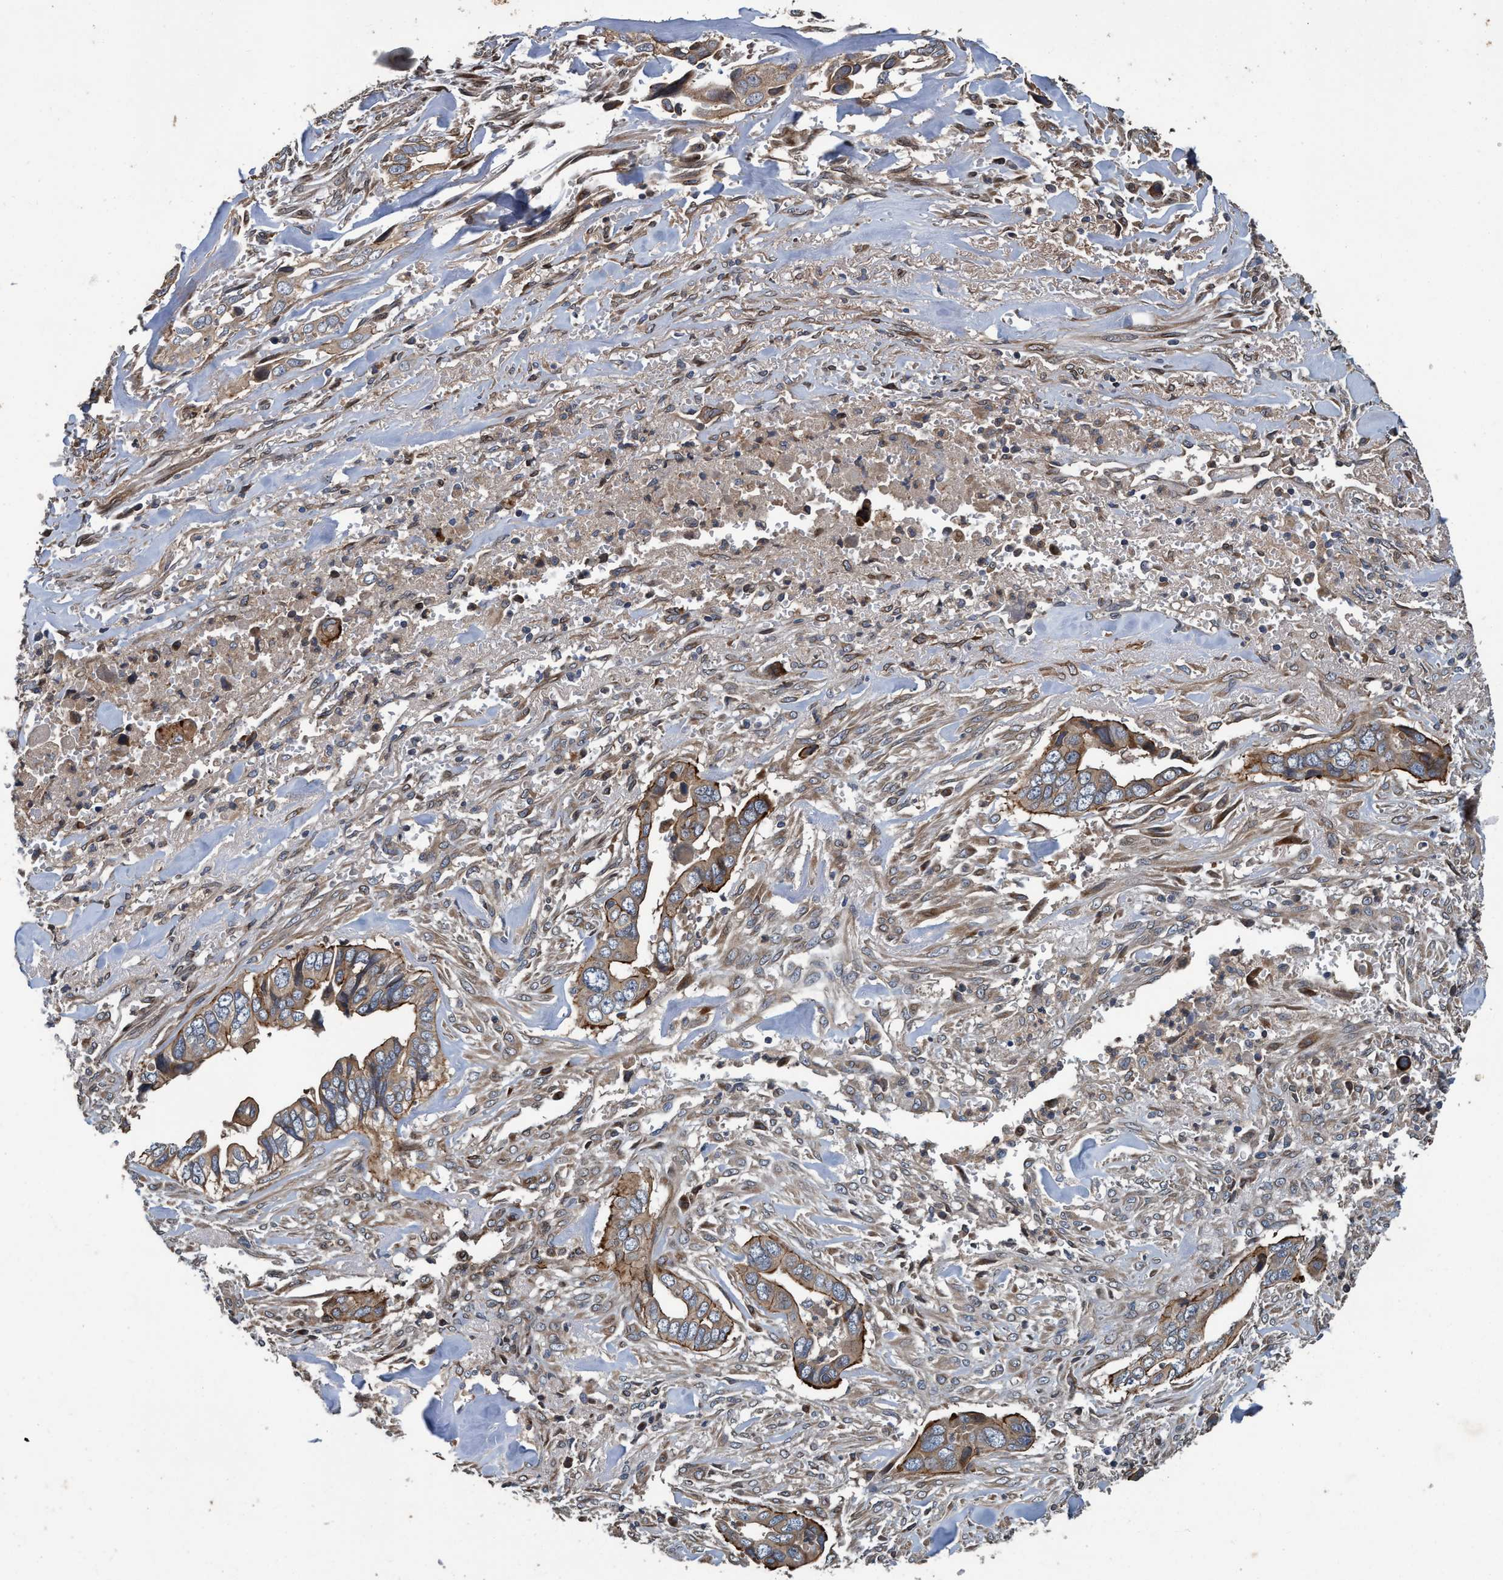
{"staining": {"intensity": "moderate", "quantity": "<25%", "location": "cytoplasmic/membranous"}, "tissue": "liver cancer", "cell_type": "Tumor cells", "image_type": "cancer", "snomed": [{"axis": "morphology", "description": "Cholangiocarcinoma"}, {"axis": "topography", "description": "Liver"}], "caption": "Human cholangiocarcinoma (liver) stained with a brown dye reveals moderate cytoplasmic/membranous positive positivity in approximately <25% of tumor cells.", "gene": "MACC1", "patient": {"sex": "female", "age": 79}}